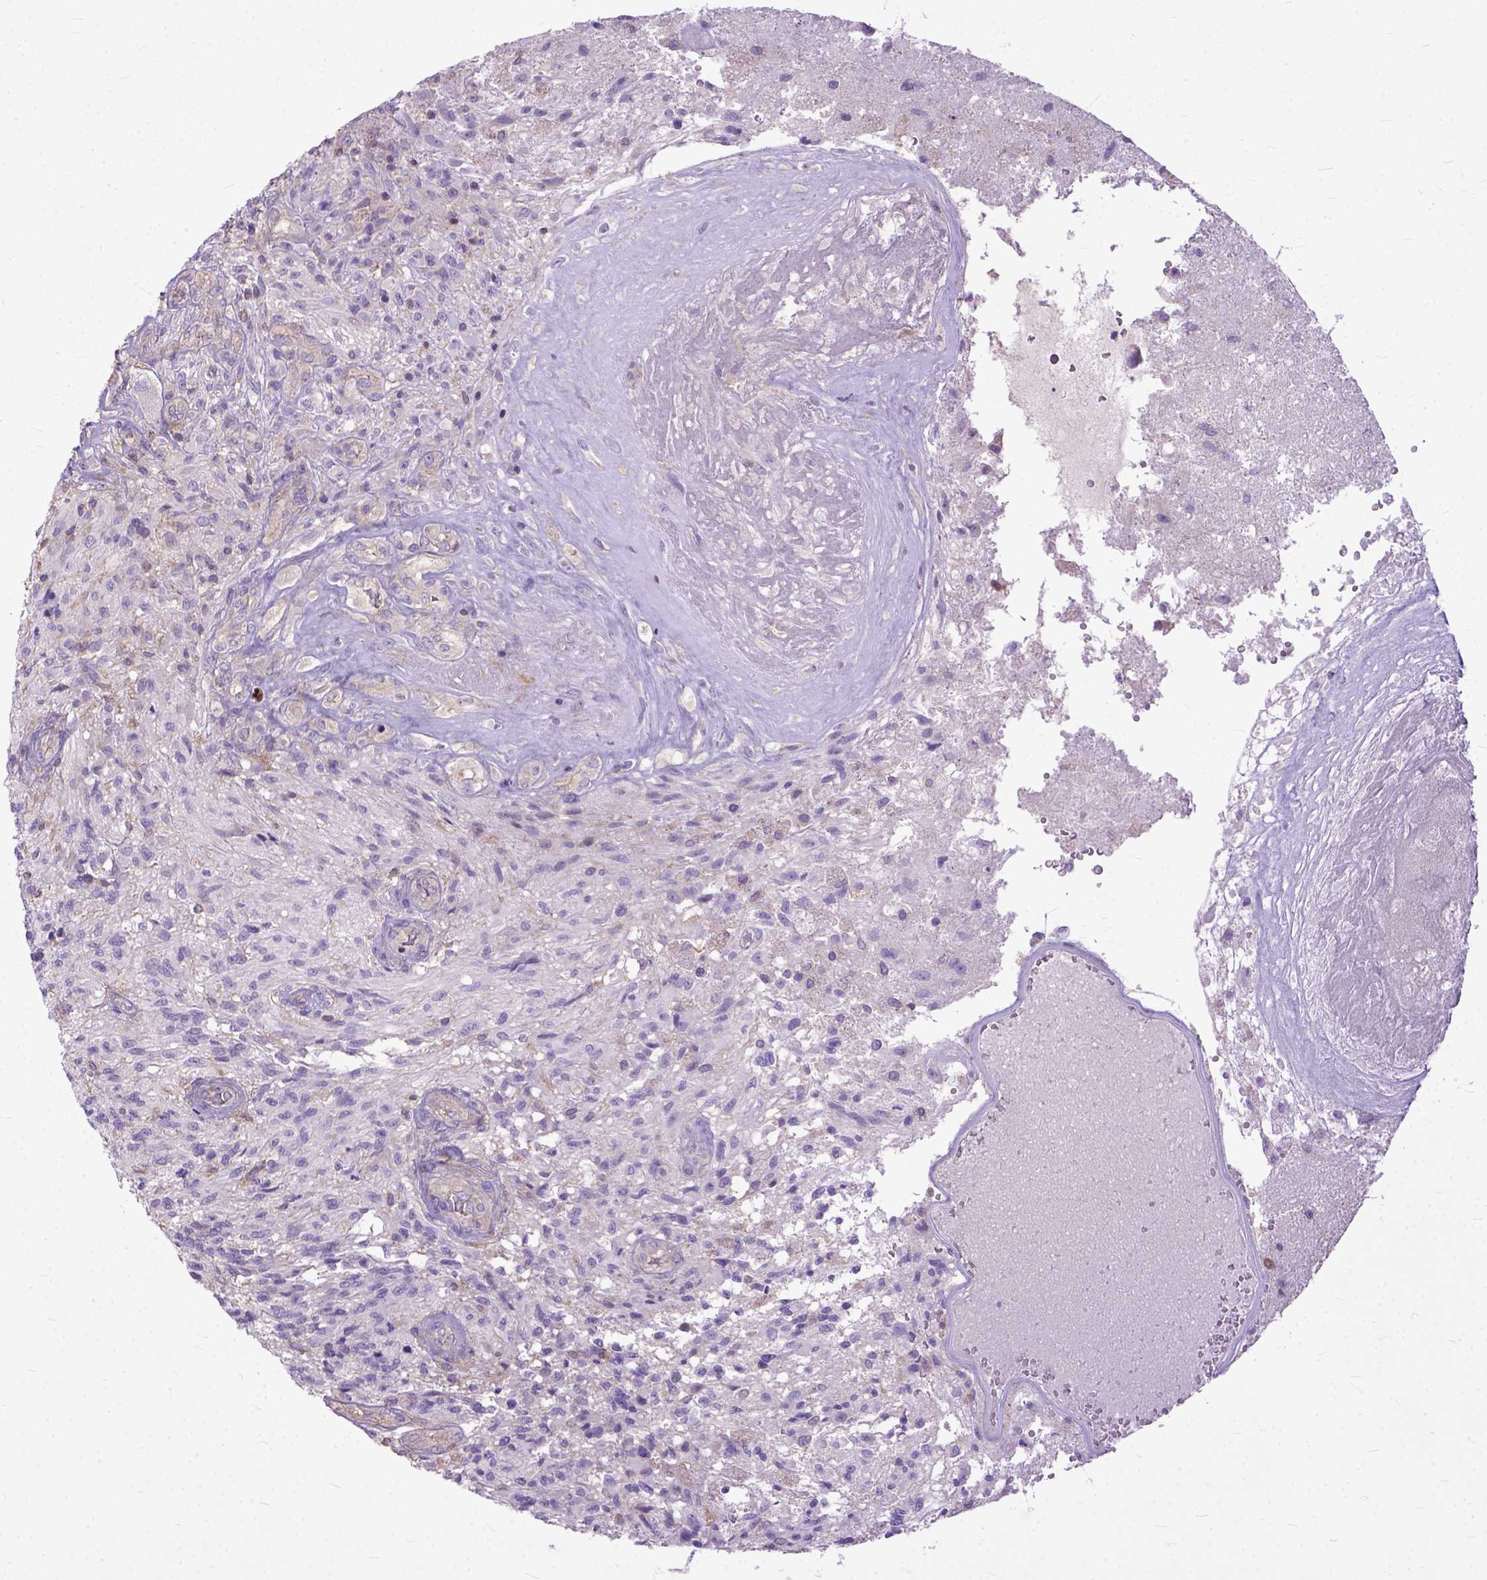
{"staining": {"intensity": "negative", "quantity": "none", "location": "none"}, "tissue": "glioma", "cell_type": "Tumor cells", "image_type": "cancer", "snomed": [{"axis": "morphology", "description": "Glioma, malignant, High grade"}, {"axis": "topography", "description": "Brain"}], "caption": "DAB (3,3'-diaminobenzidine) immunohistochemical staining of human glioma reveals no significant staining in tumor cells.", "gene": "NAMPT", "patient": {"sex": "male", "age": 56}}